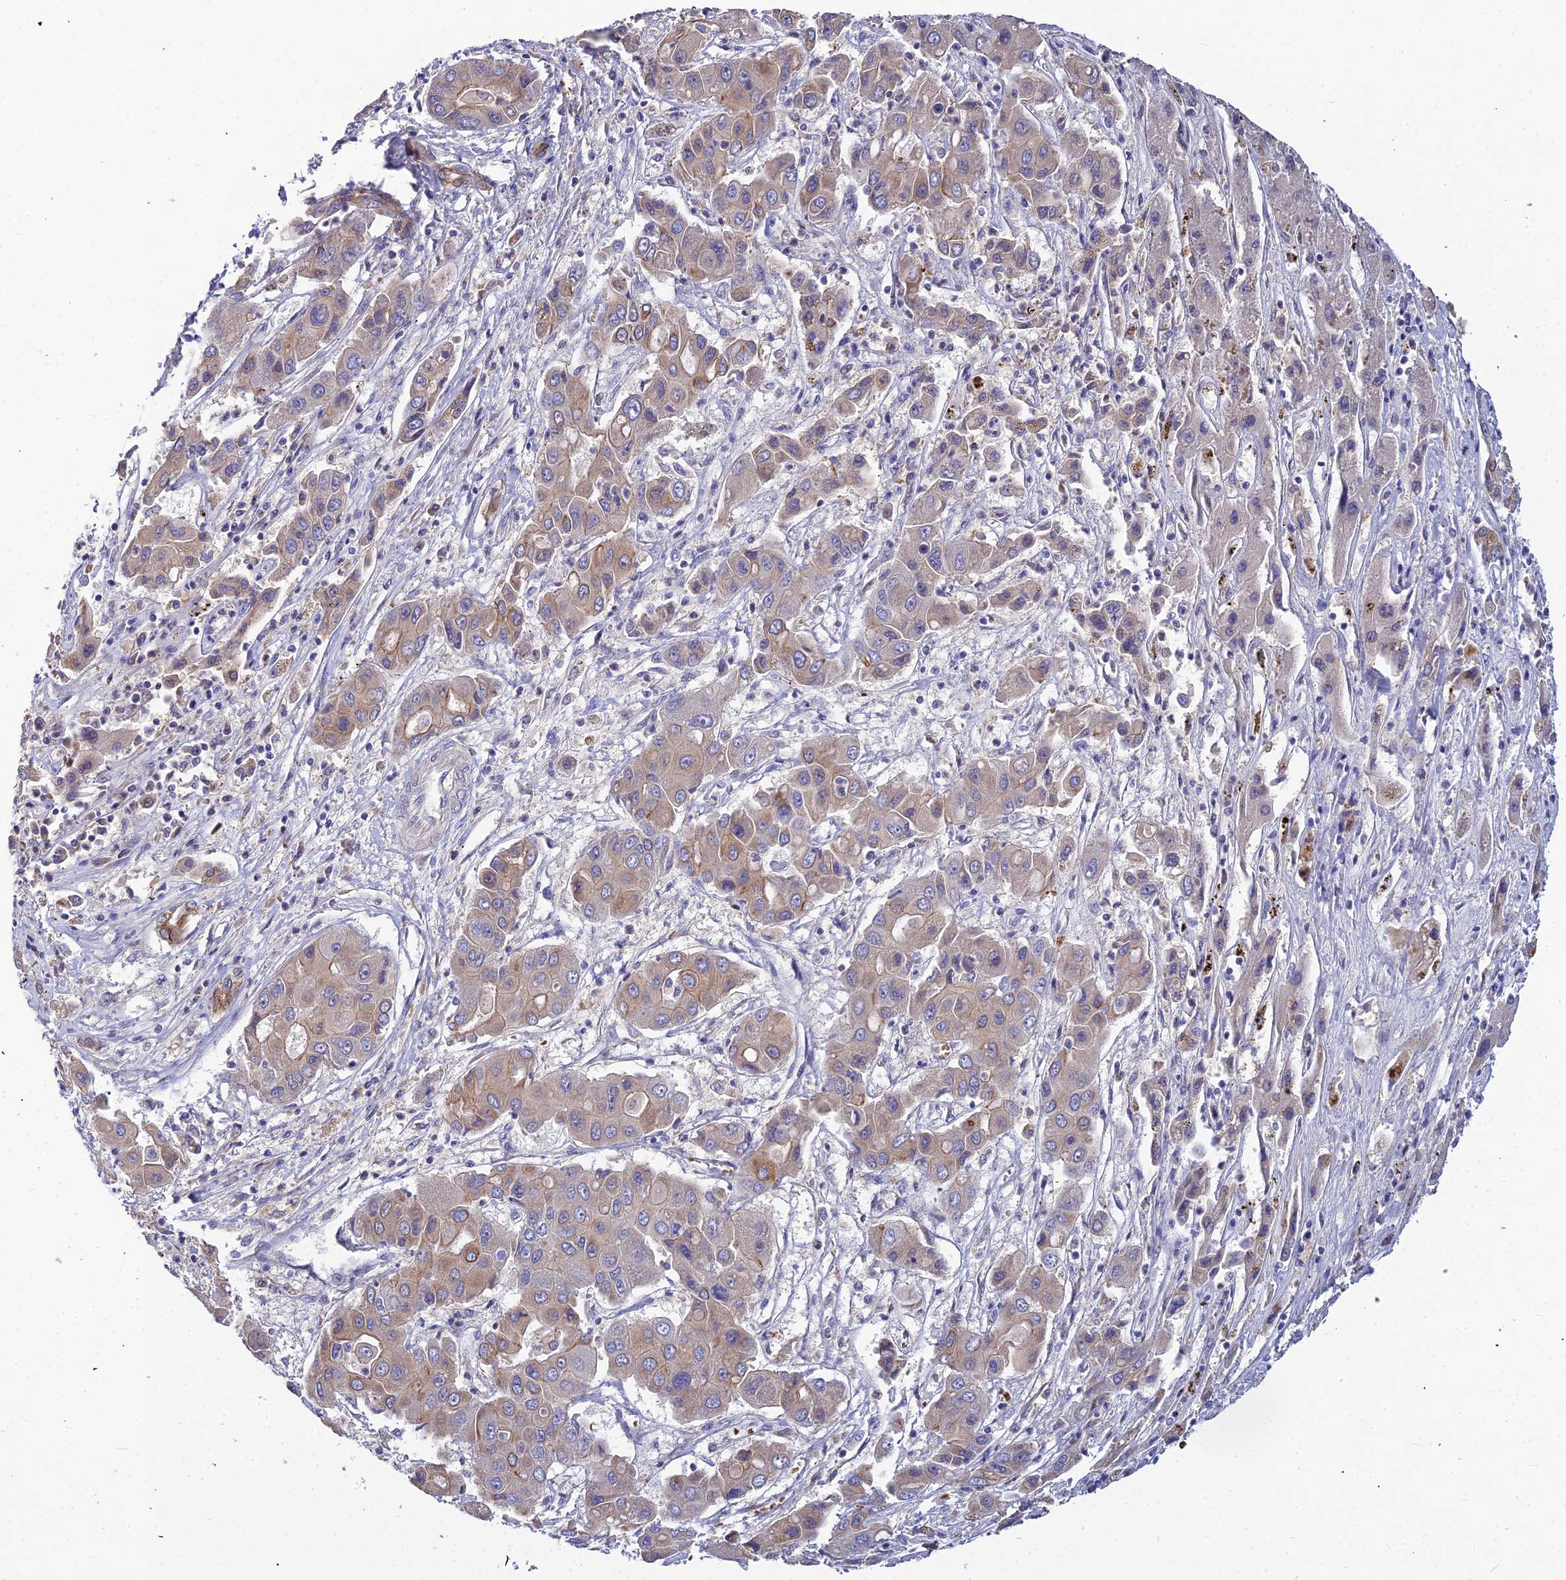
{"staining": {"intensity": "moderate", "quantity": "<25%", "location": "cytoplasmic/membranous"}, "tissue": "liver cancer", "cell_type": "Tumor cells", "image_type": "cancer", "snomed": [{"axis": "morphology", "description": "Cholangiocarcinoma"}, {"axis": "topography", "description": "Liver"}], "caption": "Immunohistochemistry (DAB) staining of human liver cancer shows moderate cytoplasmic/membranous protein staining in approximately <25% of tumor cells. The staining was performed using DAB (3,3'-diaminobenzidine), with brown indicating positive protein expression. Nuclei are stained blue with hematoxylin.", "gene": "DMRTA1", "patient": {"sex": "male", "age": 67}}